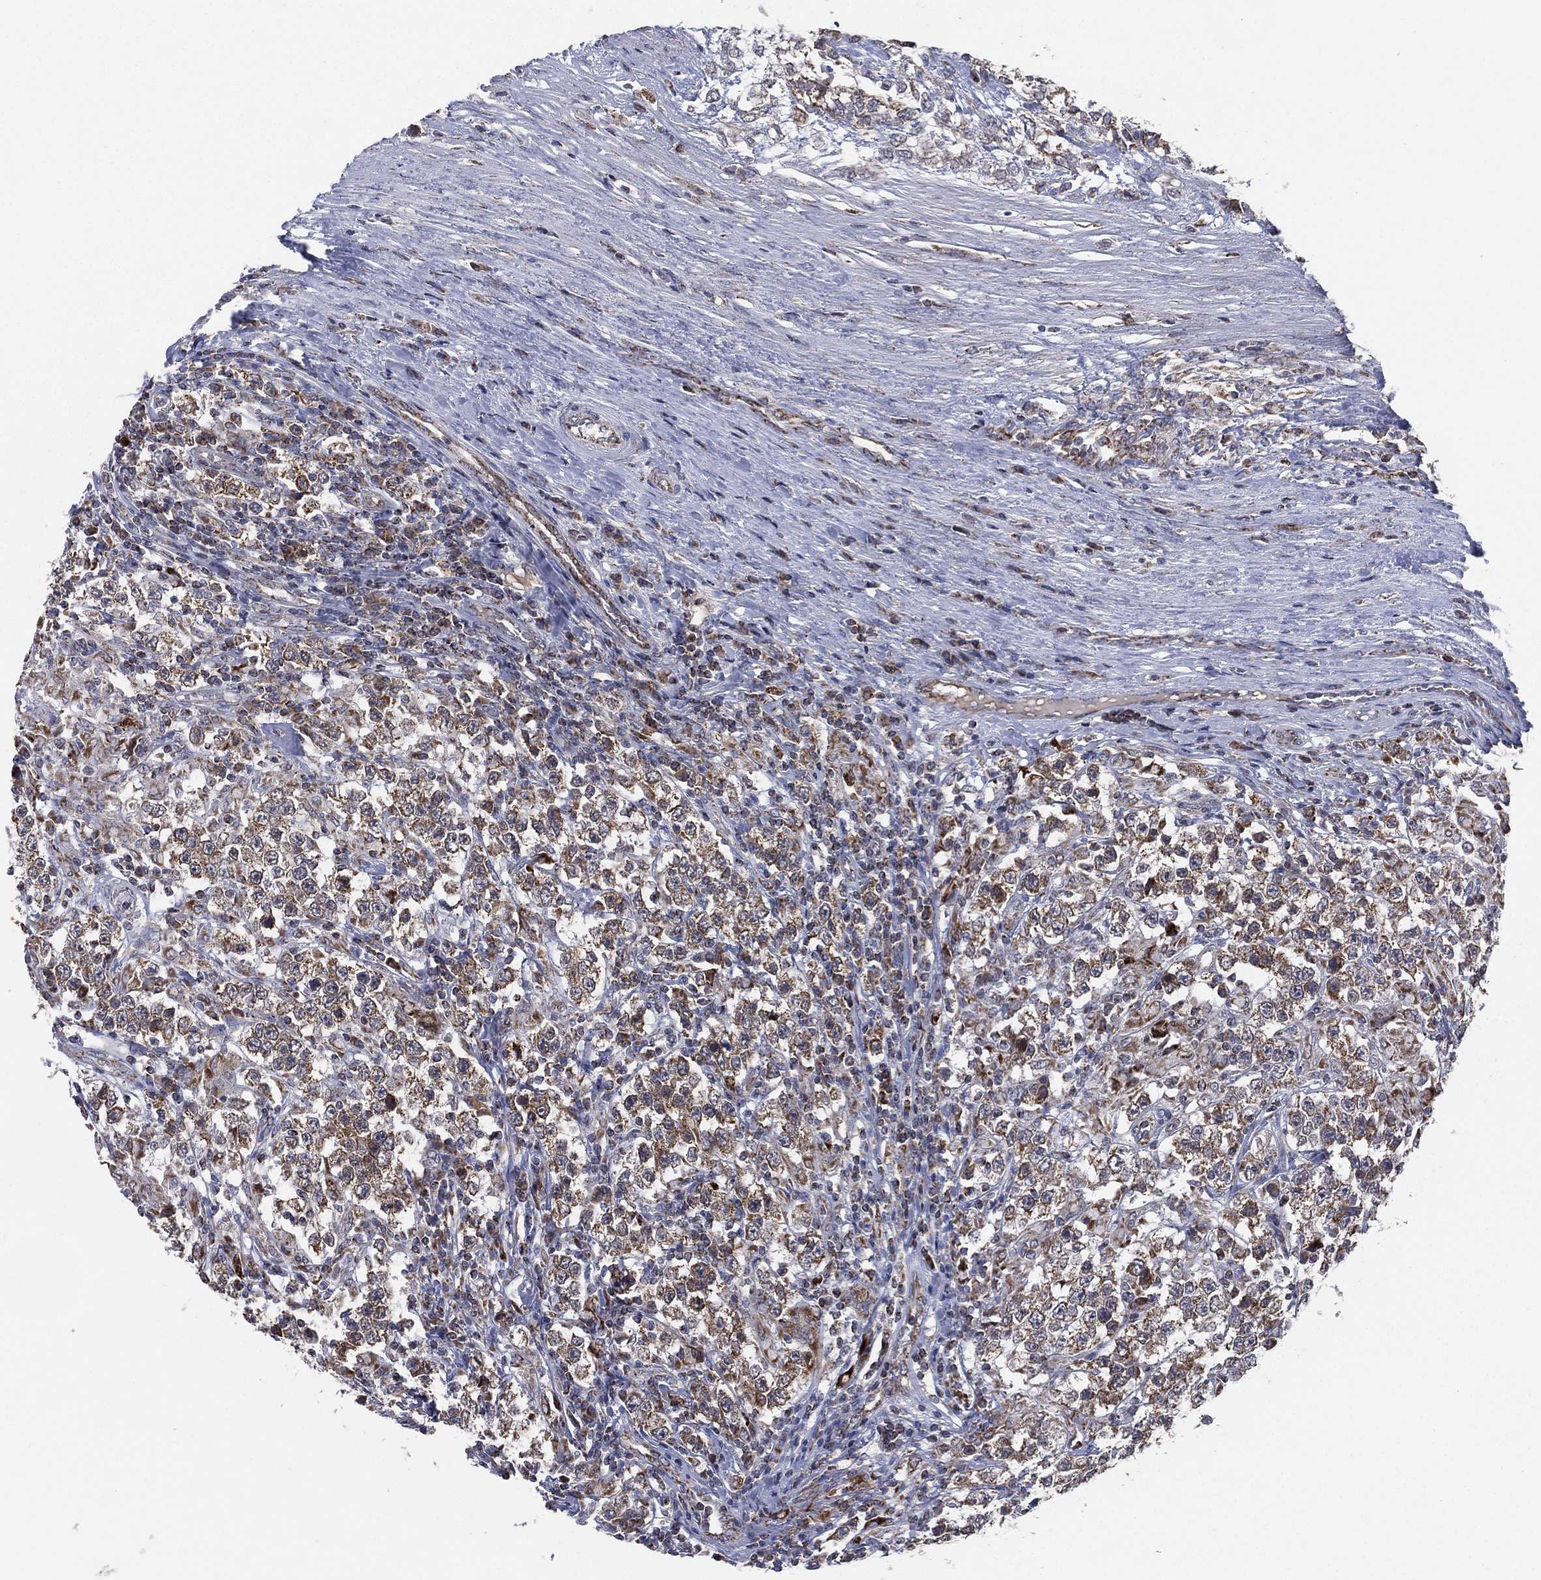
{"staining": {"intensity": "moderate", "quantity": "25%-75%", "location": "cytoplasmic/membranous"}, "tissue": "testis cancer", "cell_type": "Tumor cells", "image_type": "cancer", "snomed": [{"axis": "morphology", "description": "Seminoma, NOS"}, {"axis": "morphology", "description": "Carcinoma, Embryonal, NOS"}, {"axis": "topography", "description": "Testis"}], "caption": "A high-resolution histopathology image shows IHC staining of embryonal carcinoma (testis), which displays moderate cytoplasmic/membranous expression in approximately 25%-75% of tumor cells.", "gene": "PSMG4", "patient": {"sex": "male", "age": 41}}